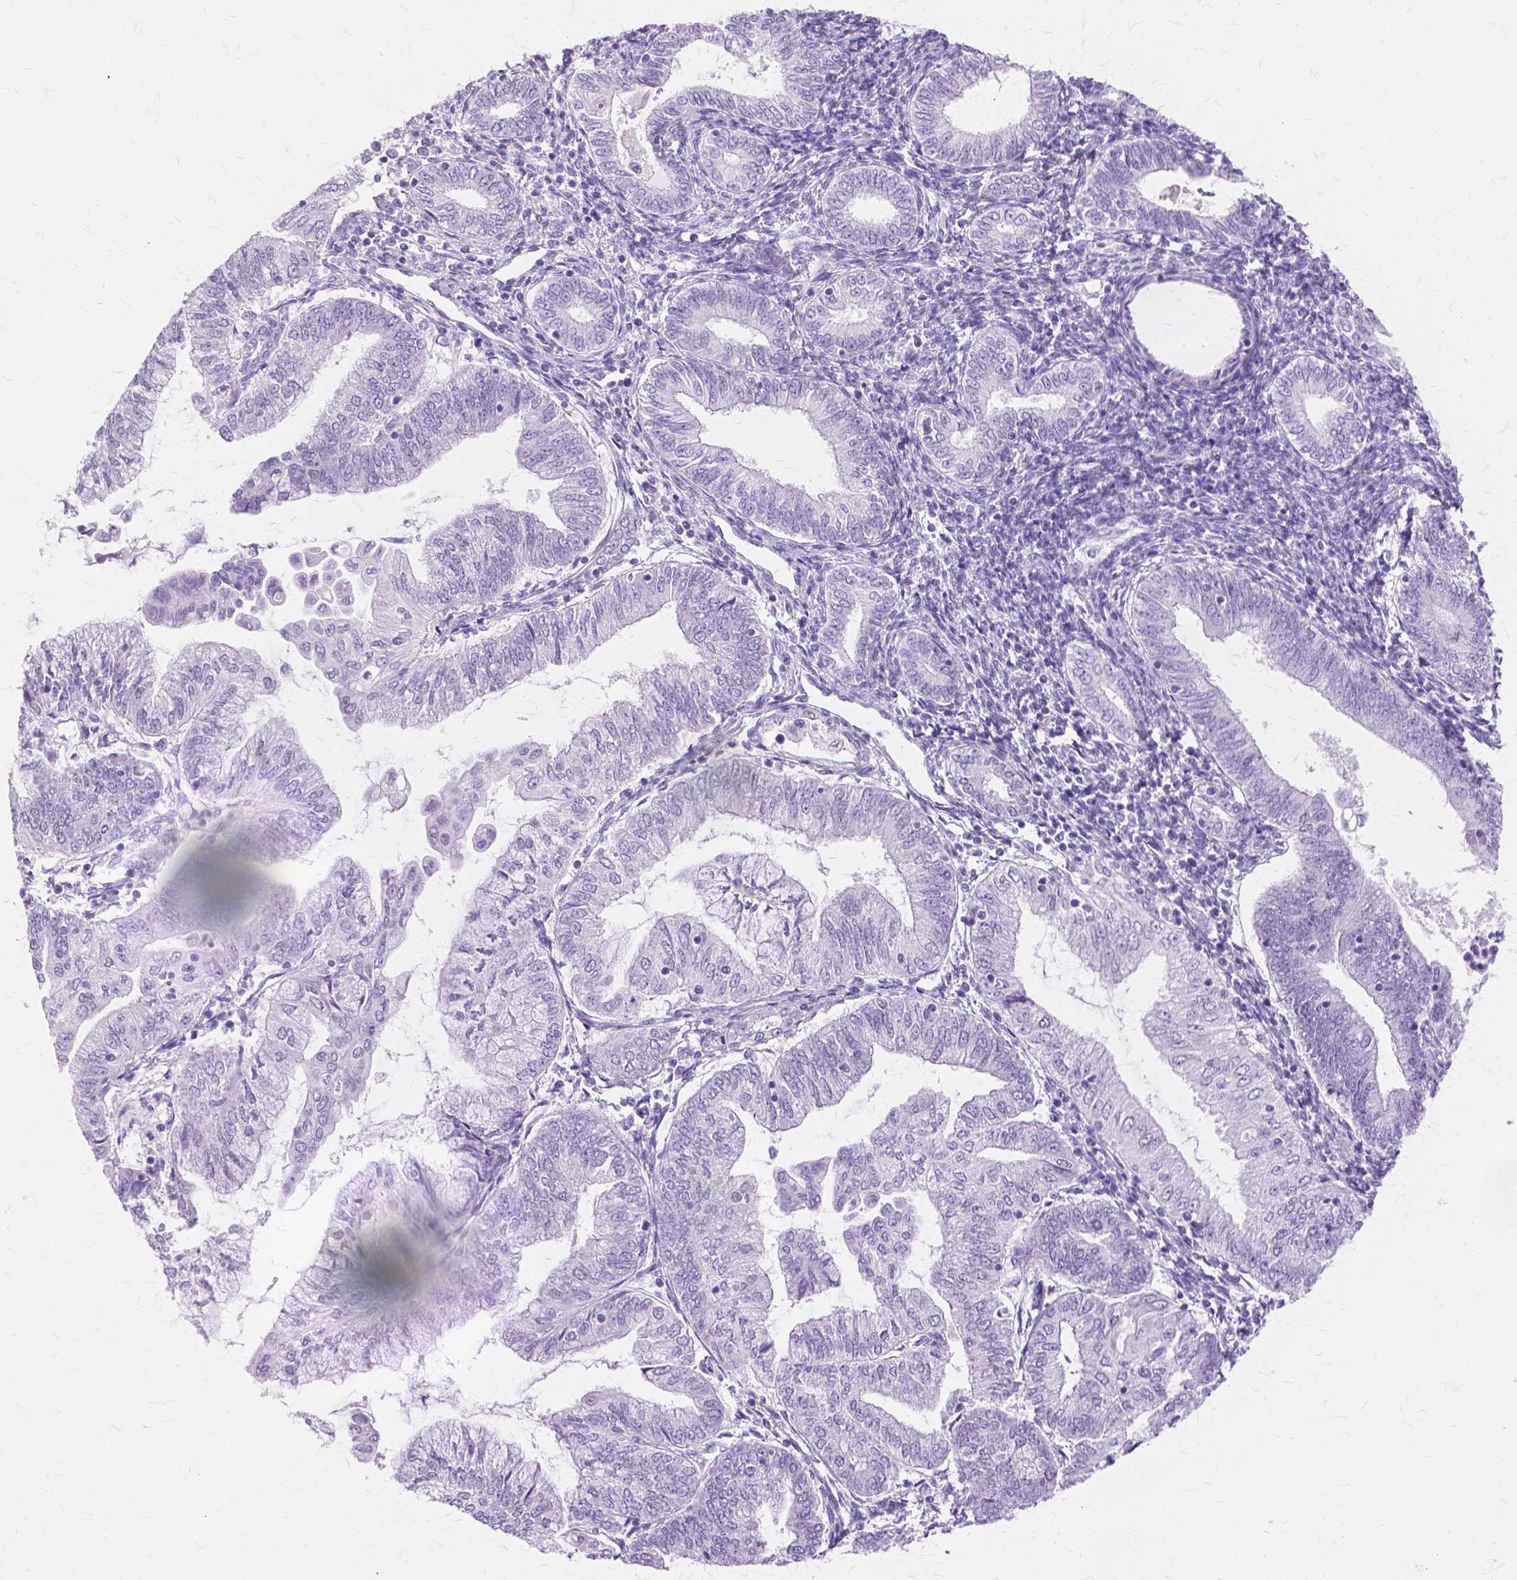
{"staining": {"intensity": "negative", "quantity": "none", "location": "none"}, "tissue": "endometrial cancer", "cell_type": "Tumor cells", "image_type": "cancer", "snomed": [{"axis": "morphology", "description": "Adenocarcinoma, NOS"}, {"axis": "topography", "description": "Endometrium"}], "caption": "Image shows no protein expression in tumor cells of endometrial cancer (adenocarcinoma) tissue.", "gene": "TGM1", "patient": {"sex": "female", "age": 55}}